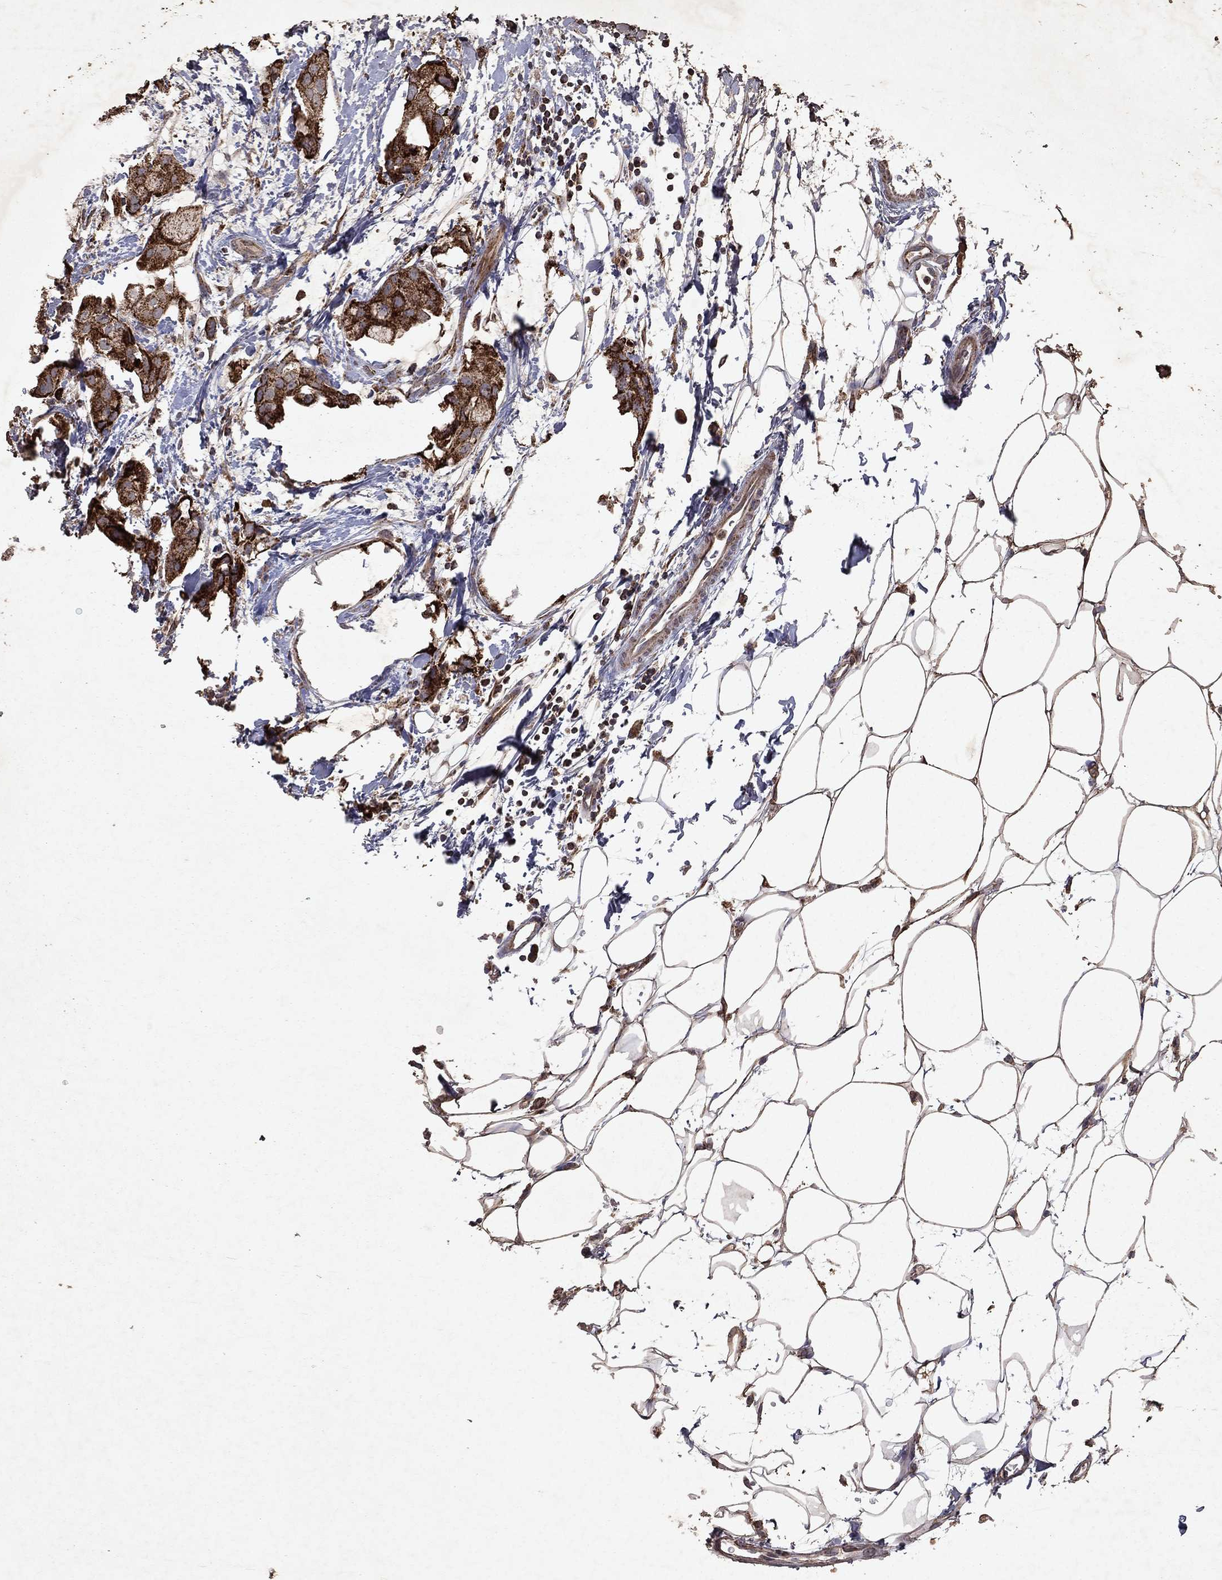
{"staining": {"intensity": "strong", "quantity": ">75%", "location": "cytoplasmic/membranous"}, "tissue": "breast cancer", "cell_type": "Tumor cells", "image_type": "cancer", "snomed": [{"axis": "morphology", "description": "Normal tissue, NOS"}, {"axis": "morphology", "description": "Duct carcinoma"}, {"axis": "topography", "description": "Breast"}], "caption": "There is high levels of strong cytoplasmic/membranous positivity in tumor cells of breast cancer, as demonstrated by immunohistochemical staining (brown color).", "gene": "PYROXD2", "patient": {"sex": "female", "age": 40}}